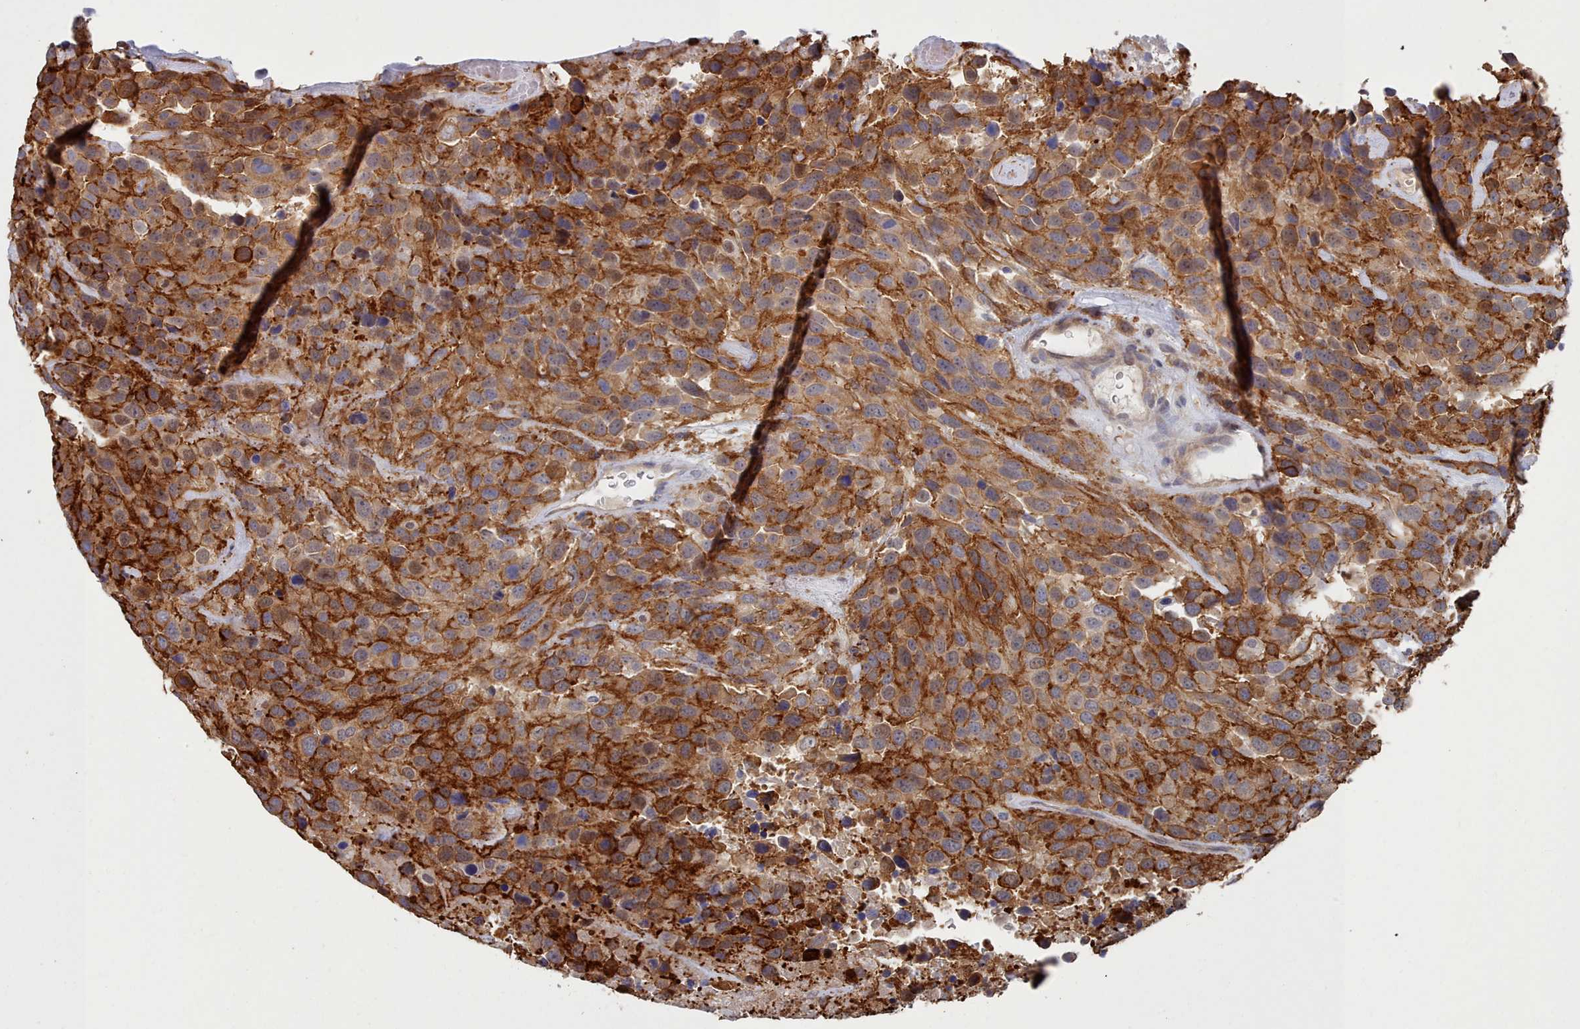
{"staining": {"intensity": "strong", "quantity": ">75%", "location": "cytoplasmic/membranous"}, "tissue": "urothelial cancer", "cell_type": "Tumor cells", "image_type": "cancer", "snomed": [{"axis": "morphology", "description": "Urothelial carcinoma, High grade"}, {"axis": "topography", "description": "Urinary bladder"}], "caption": "High-grade urothelial carcinoma tissue demonstrates strong cytoplasmic/membranous positivity in approximately >75% of tumor cells (Stains: DAB (3,3'-diaminobenzidine) in brown, nuclei in blue, Microscopy: brightfield microscopy at high magnification).", "gene": "G6PC1", "patient": {"sex": "female", "age": 70}}